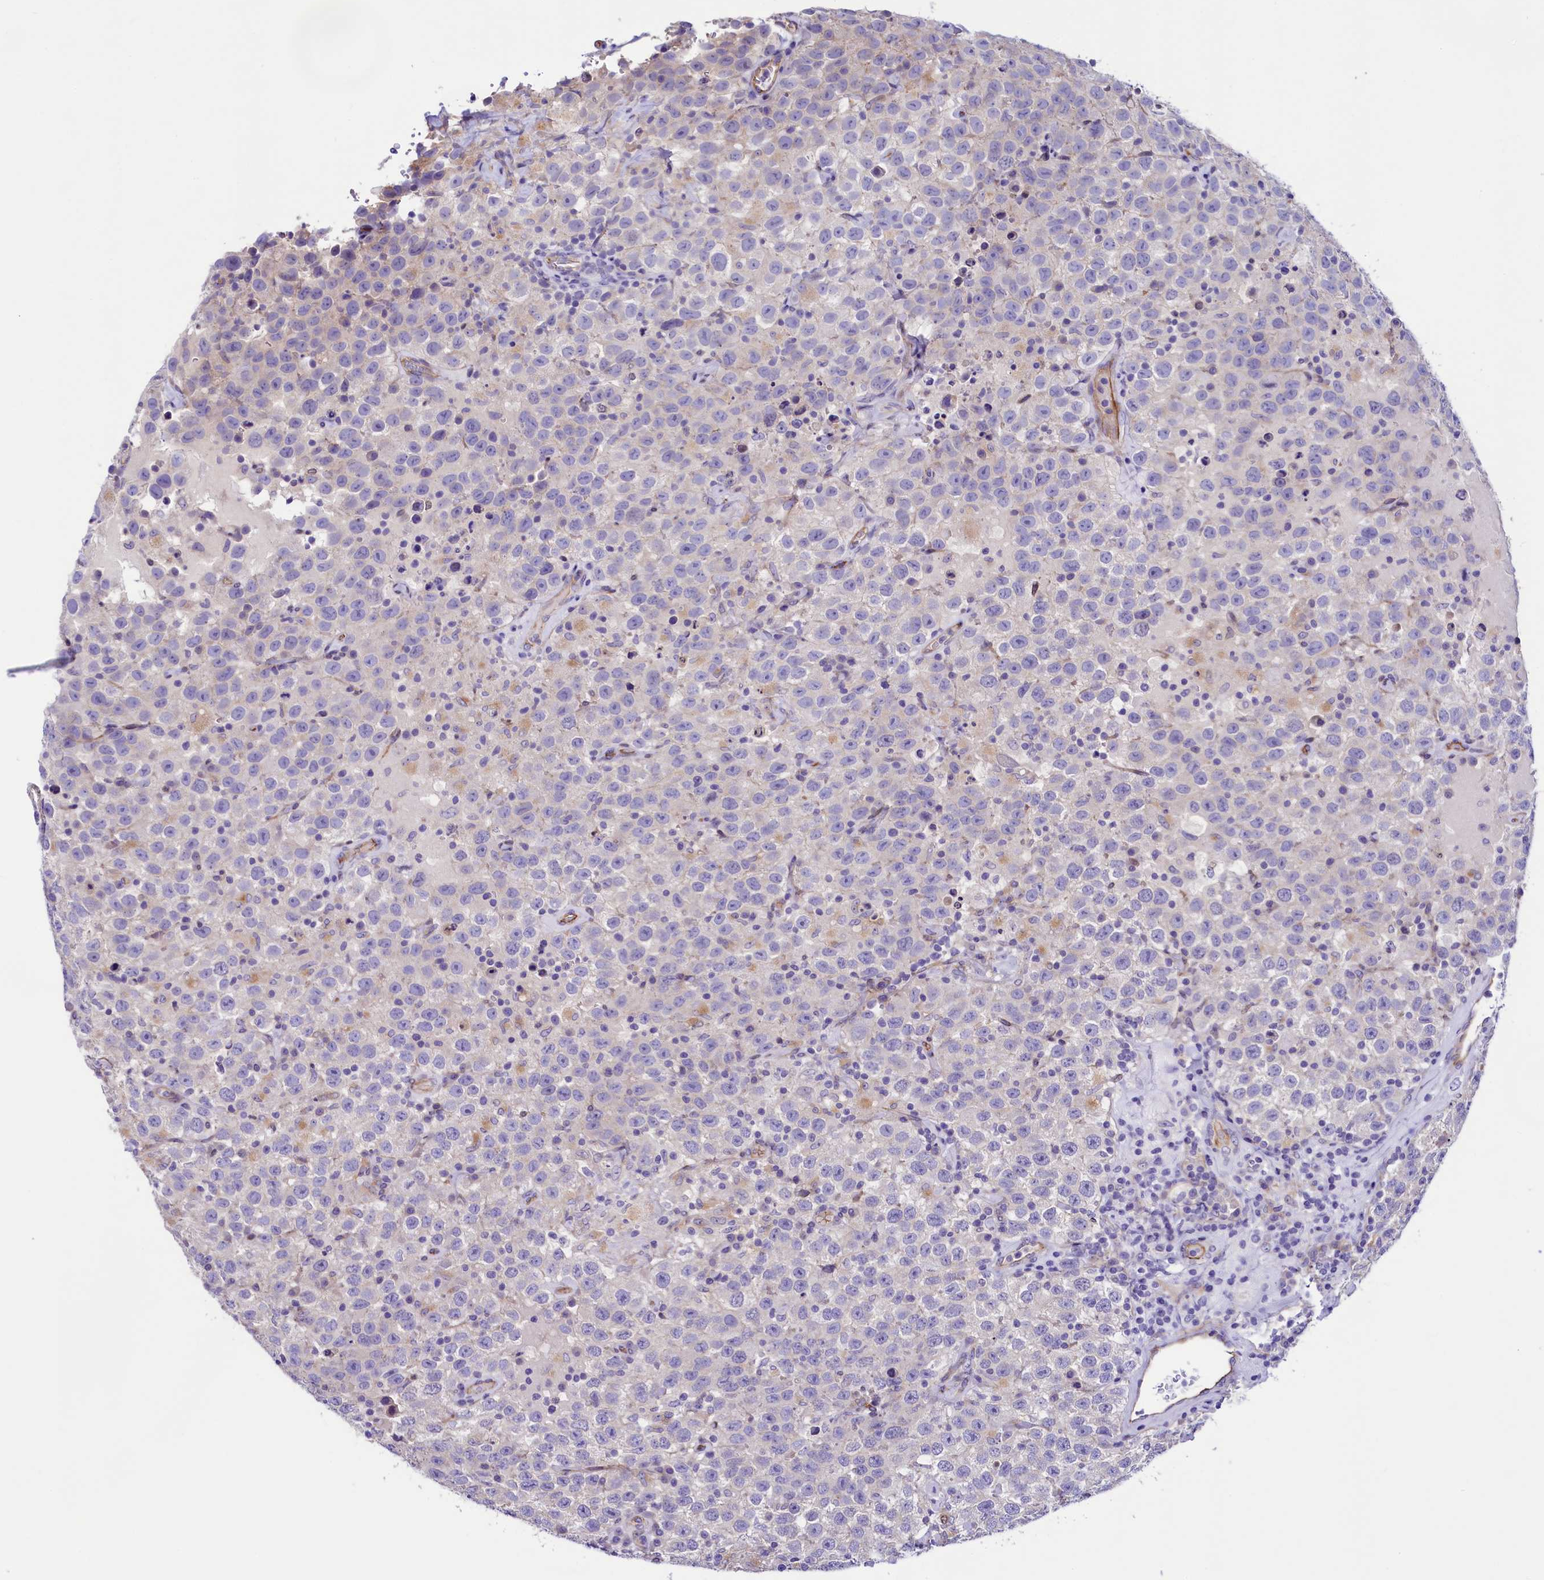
{"staining": {"intensity": "negative", "quantity": "none", "location": "none"}, "tissue": "testis cancer", "cell_type": "Tumor cells", "image_type": "cancer", "snomed": [{"axis": "morphology", "description": "Seminoma, NOS"}, {"axis": "topography", "description": "Testis"}], "caption": "DAB (3,3'-diaminobenzidine) immunohistochemical staining of human testis seminoma displays no significant positivity in tumor cells.", "gene": "SLF1", "patient": {"sex": "male", "age": 41}}